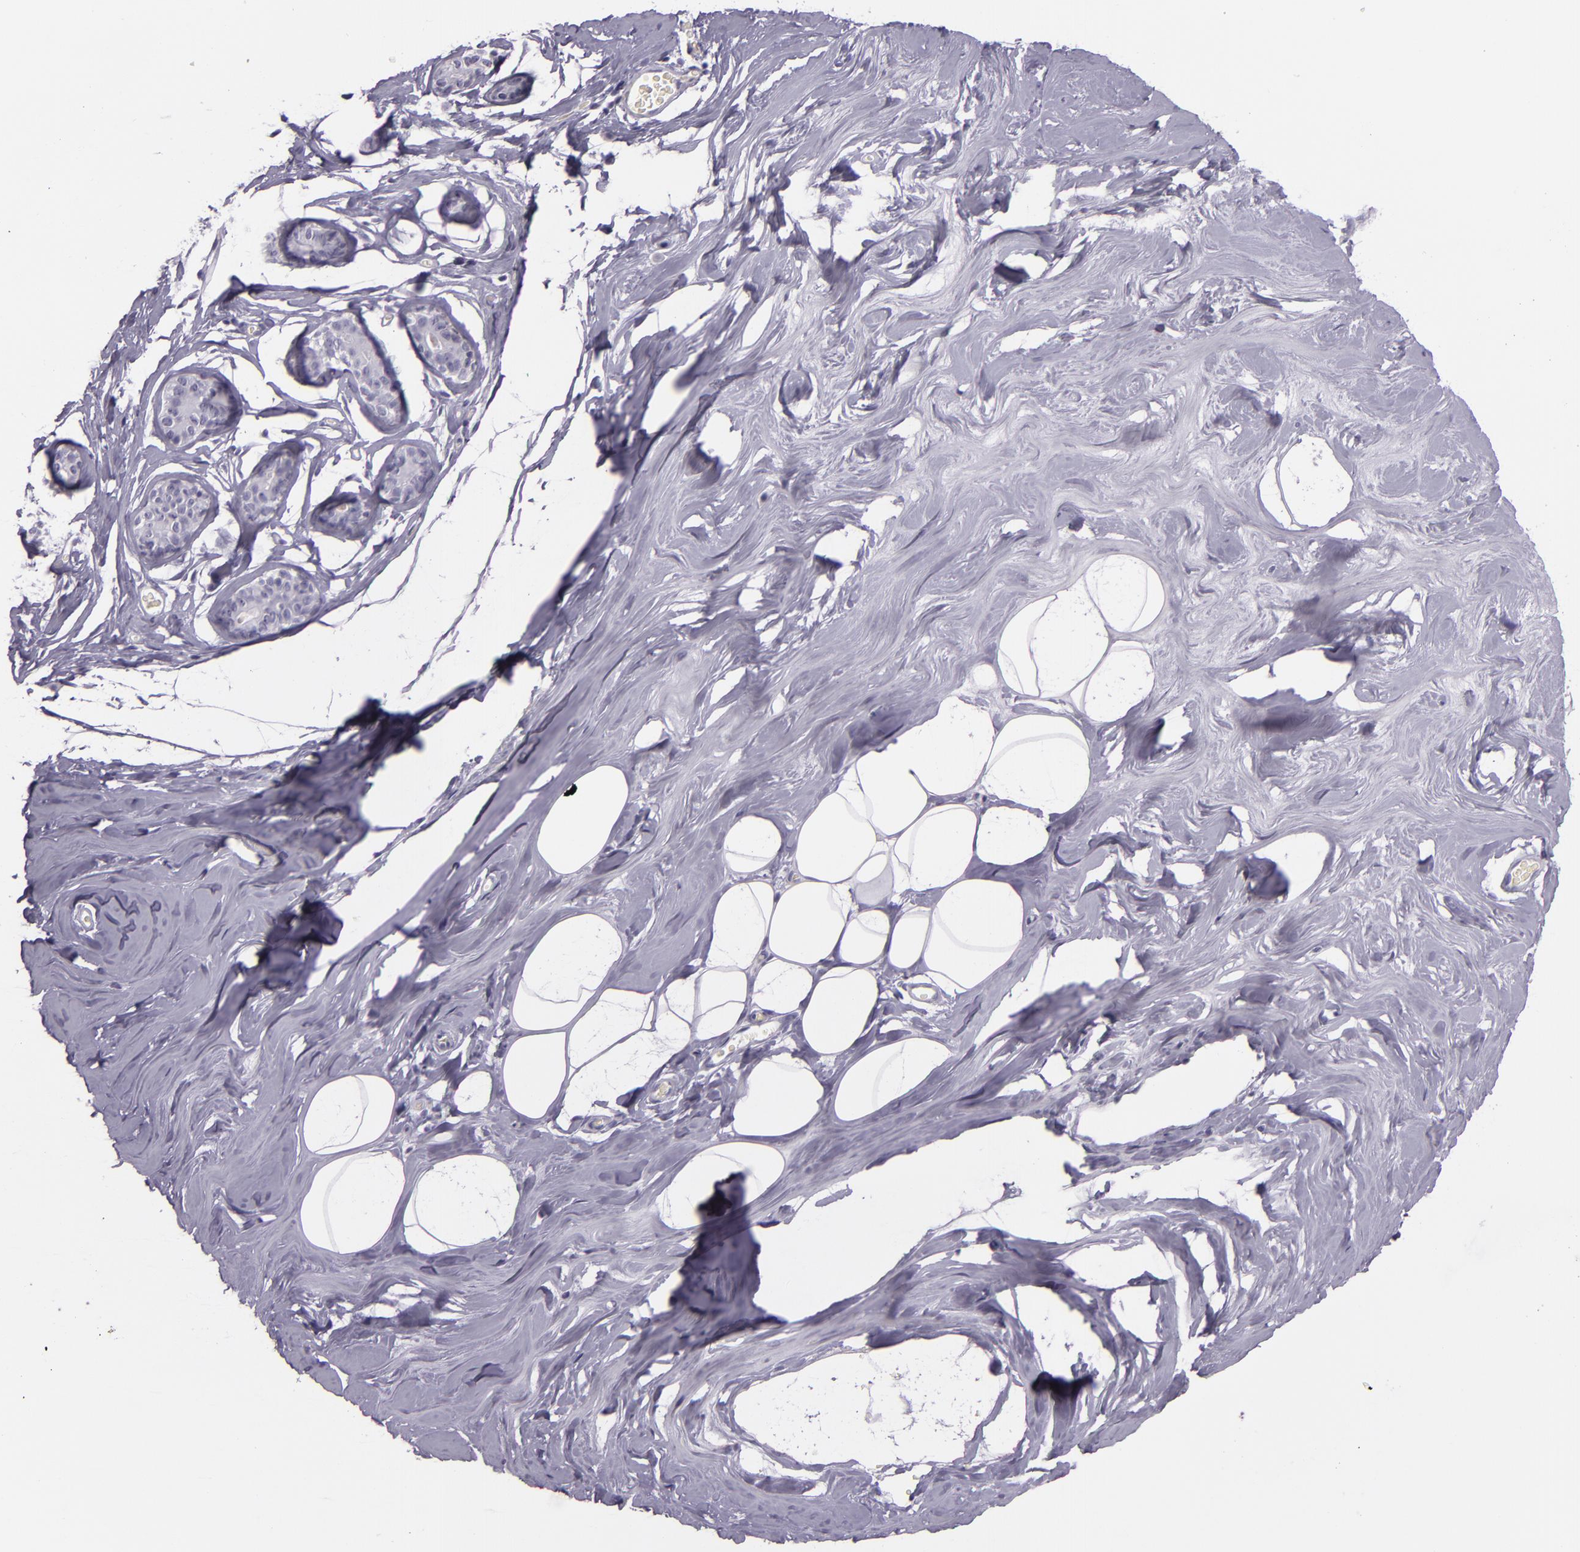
{"staining": {"intensity": "negative", "quantity": "none", "location": "none"}, "tissue": "breast", "cell_type": "Adipocytes", "image_type": "normal", "snomed": [{"axis": "morphology", "description": "Normal tissue, NOS"}, {"axis": "morphology", "description": "Fibrosis, NOS"}, {"axis": "topography", "description": "Breast"}], "caption": "This image is of normal breast stained with immunohistochemistry (IHC) to label a protein in brown with the nuclei are counter-stained blue. There is no staining in adipocytes.", "gene": "INA", "patient": {"sex": "female", "age": 39}}